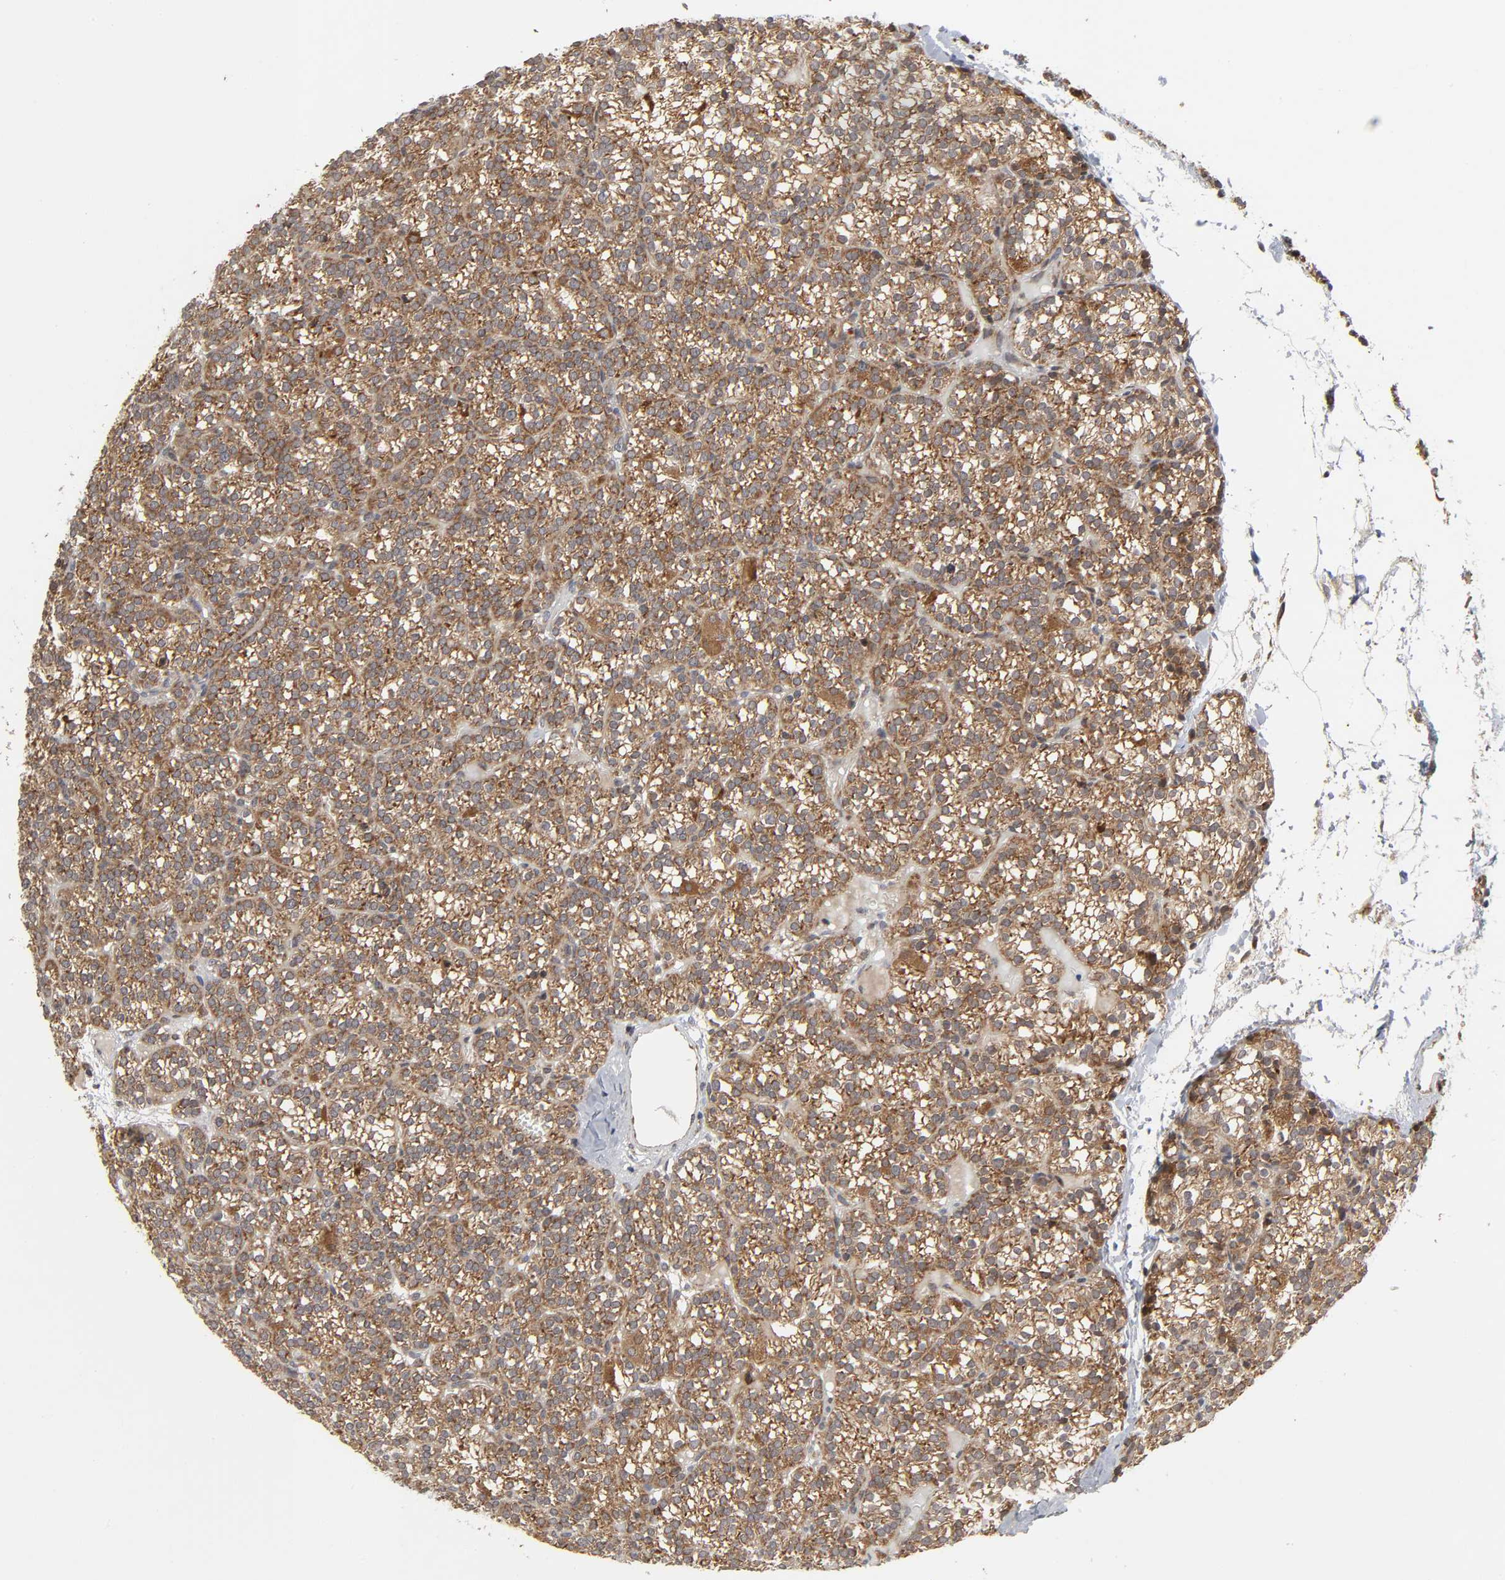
{"staining": {"intensity": "strong", "quantity": ">75%", "location": "cytoplasmic/membranous"}, "tissue": "parathyroid gland", "cell_type": "Glandular cells", "image_type": "normal", "snomed": [{"axis": "morphology", "description": "Normal tissue, NOS"}, {"axis": "topography", "description": "Parathyroid gland"}], "caption": "Protein staining of benign parathyroid gland demonstrates strong cytoplasmic/membranous positivity in approximately >75% of glandular cells.", "gene": "SLC30A9", "patient": {"sex": "female", "age": 50}}